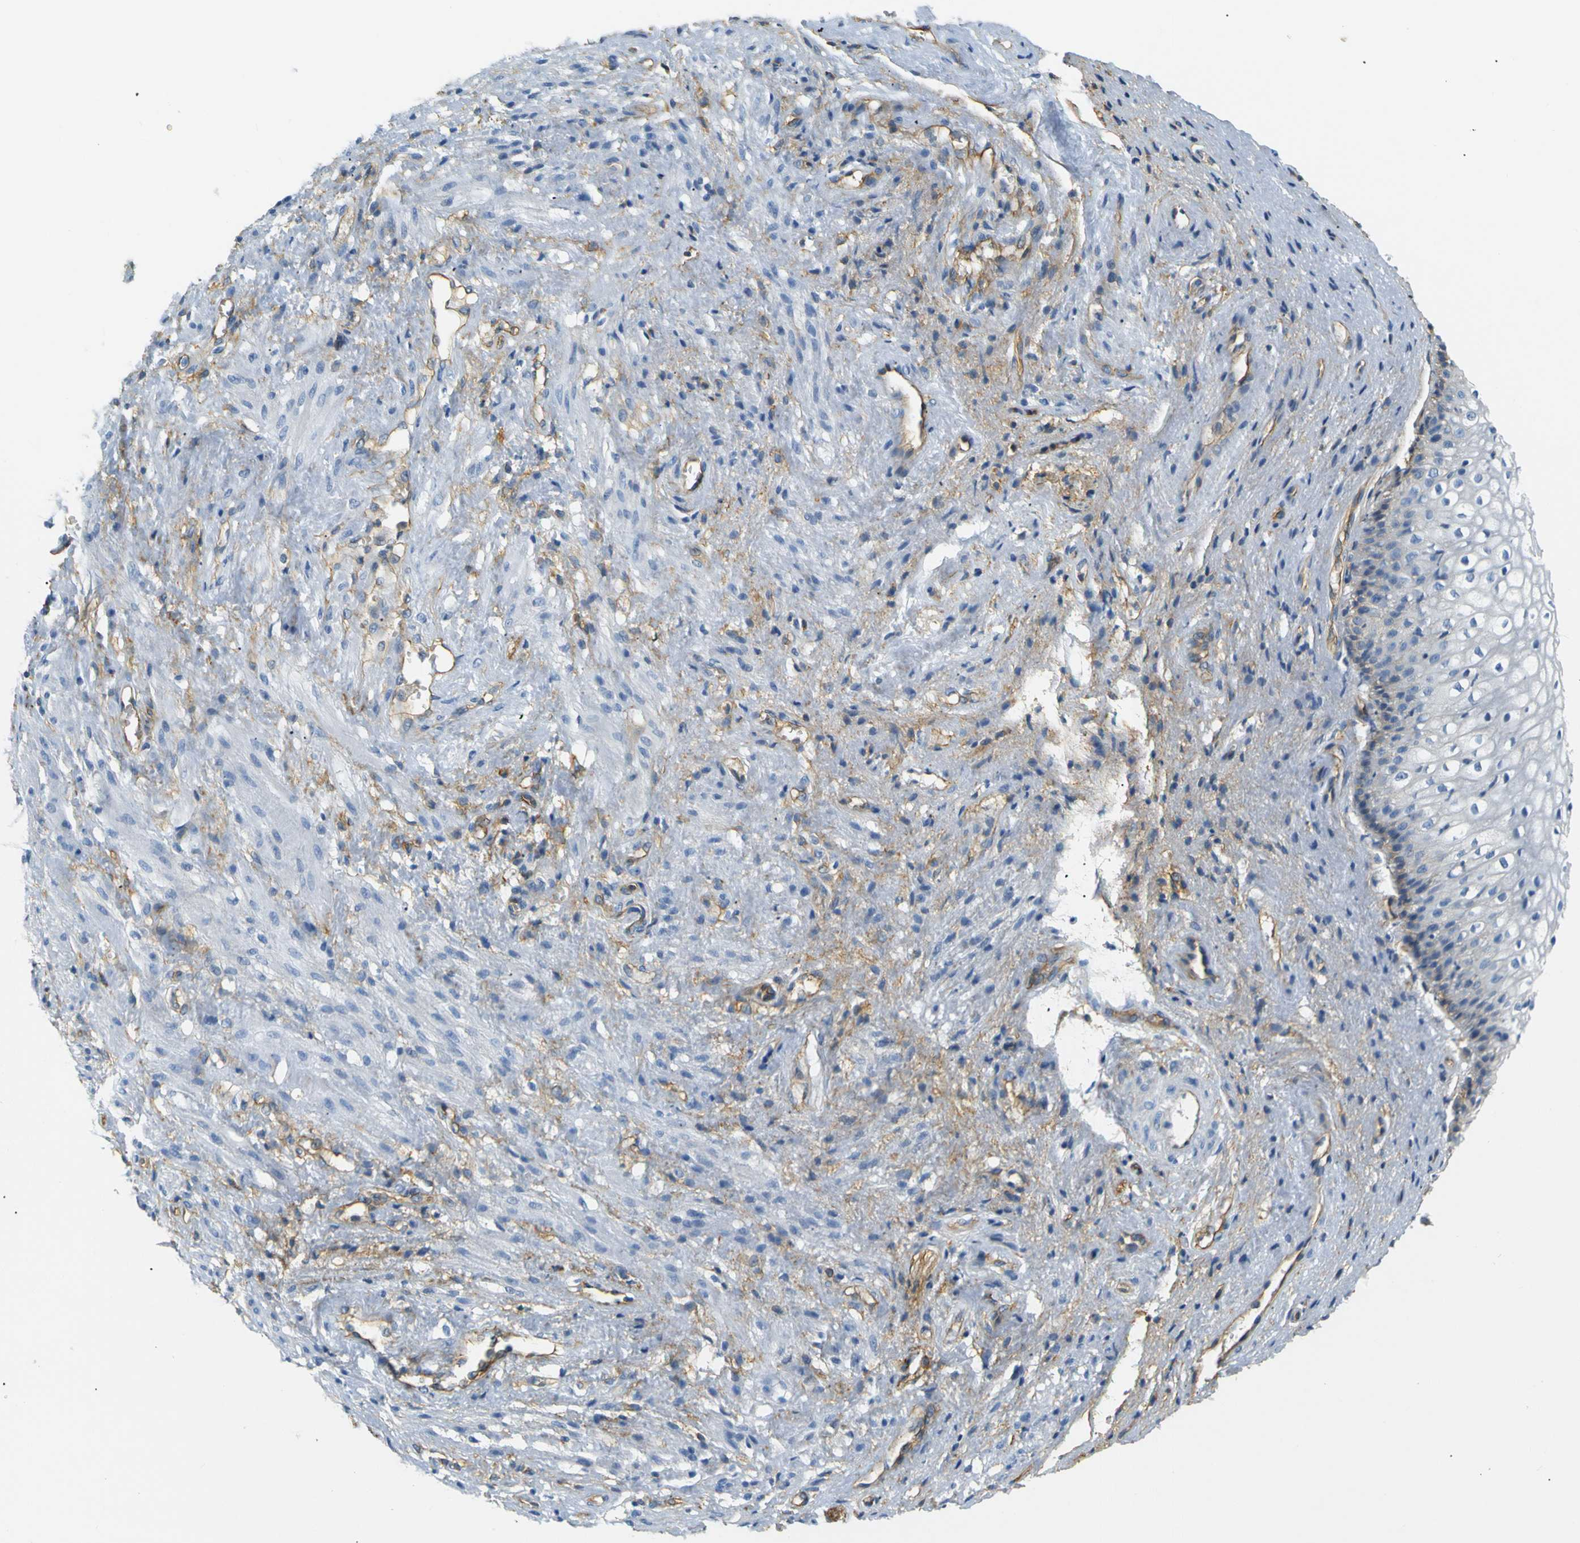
{"staining": {"intensity": "weak", "quantity": "<25%", "location": "cytoplasmic/membranous"}, "tissue": "vagina", "cell_type": "Squamous epithelial cells", "image_type": "normal", "snomed": [{"axis": "morphology", "description": "Normal tissue, NOS"}, {"axis": "topography", "description": "Vagina"}], "caption": "This micrograph is of benign vagina stained with IHC to label a protein in brown with the nuclei are counter-stained blue. There is no positivity in squamous epithelial cells.", "gene": "SPTBN1", "patient": {"sex": "female", "age": 34}}